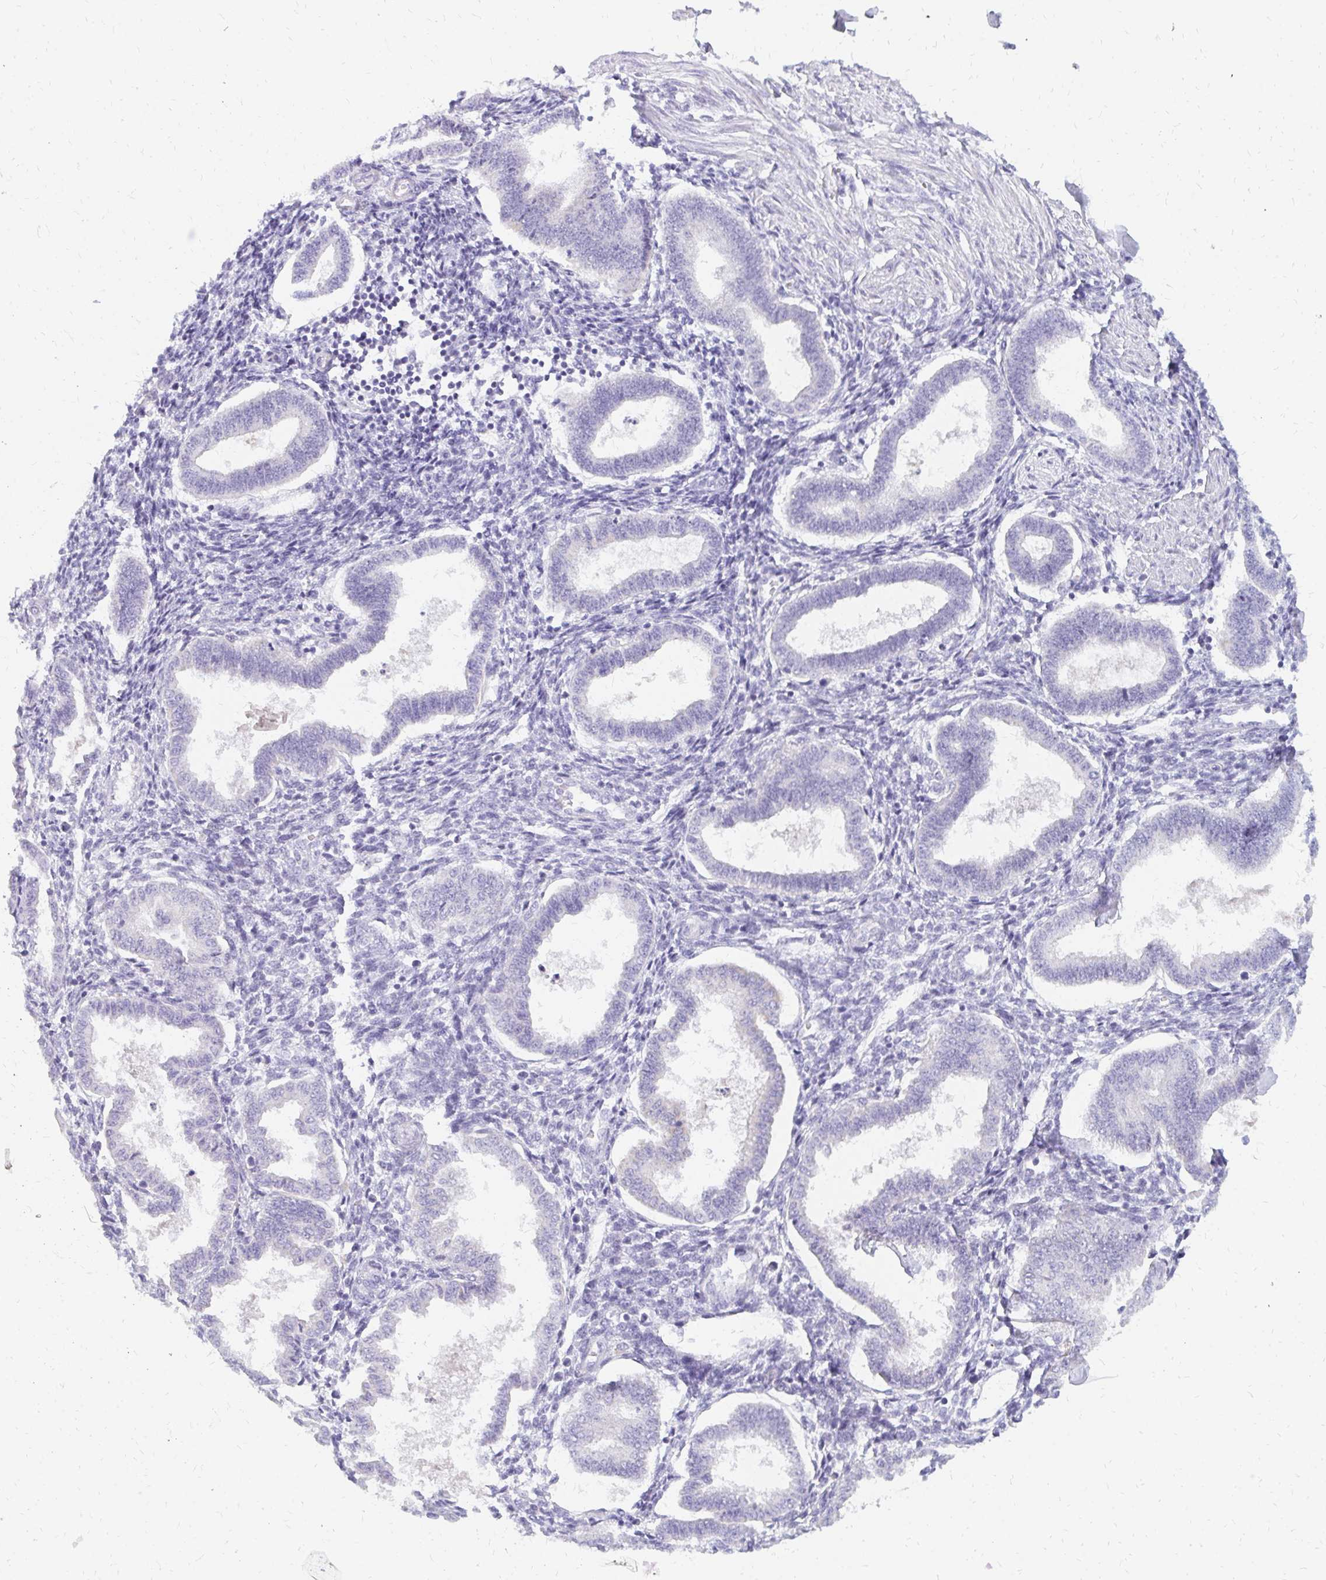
{"staining": {"intensity": "negative", "quantity": "none", "location": "none"}, "tissue": "endometrium", "cell_type": "Cells in endometrial stroma", "image_type": "normal", "snomed": [{"axis": "morphology", "description": "Normal tissue, NOS"}, {"axis": "topography", "description": "Endometrium"}], "caption": "The micrograph exhibits no significant expression in cells in endometrial stroma of endometrium. The staining was performed using DAB to visualize the protein expression in brown, while the nuclei were stained in blue with hematoxylin (Magnification: 20x).", "gene": "OR10V1", "patient": {"sex": "female", "age": 24}}